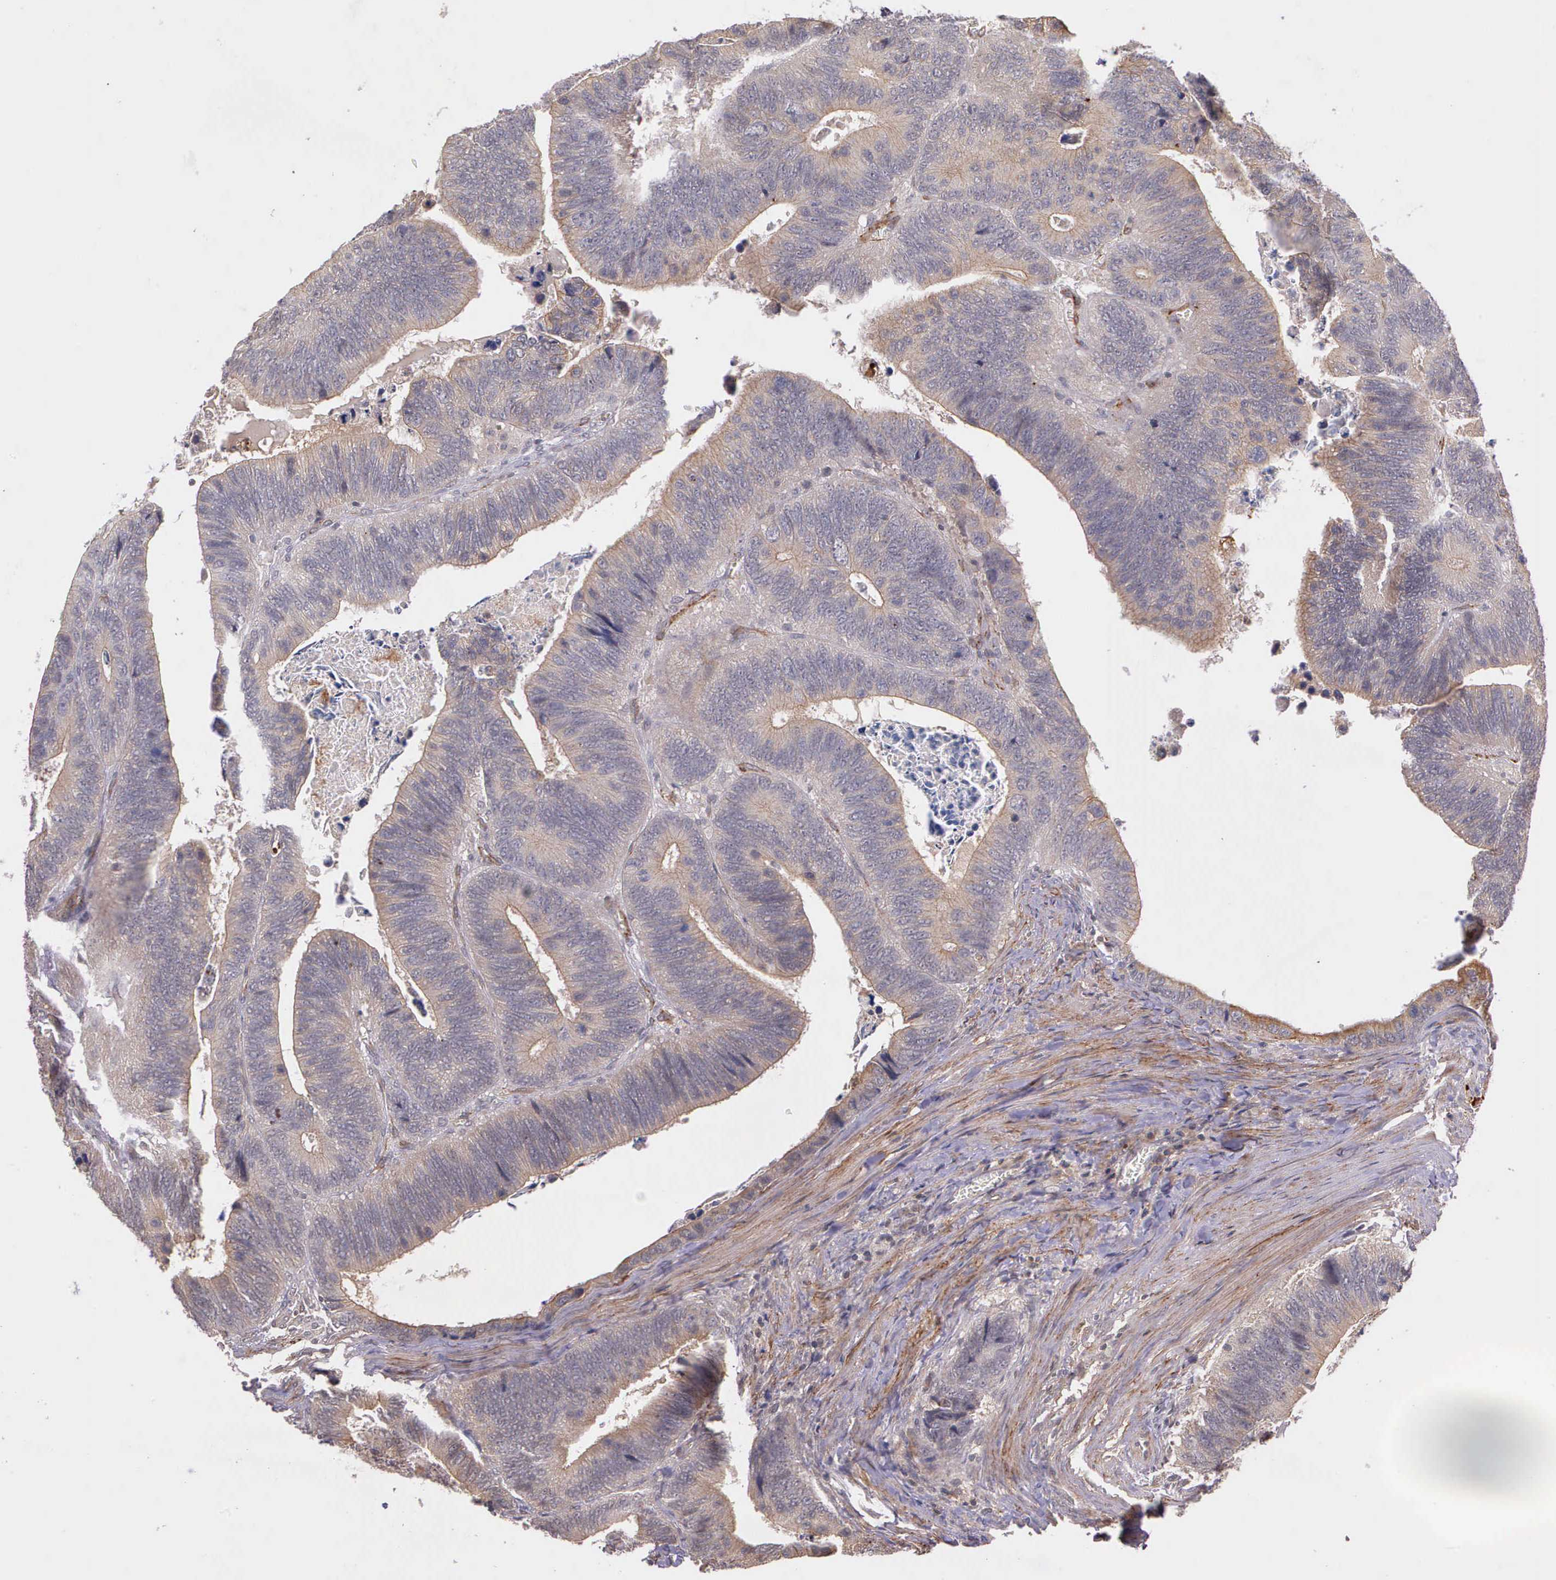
{"staining": {"intensity": "weak", "quantity": "25%-75%", "location": "cytoplasmic/membranous"}, "tissue": "colorectal cancer", "cell_type": "Tumor cells", "image_type": "cancer", "snomed": [{"axis": "morphology", "description": "Adenocarcinoma, NOS"}, {"axis": "topography", "description": "Colon"}], "caption": "Human colorectal adenocarcinoma stained with a protein marker demonstrates weak staining in tumor cells.", "gene": "PRICKLE3", "patient": {"sex": "male", "age": 72}}